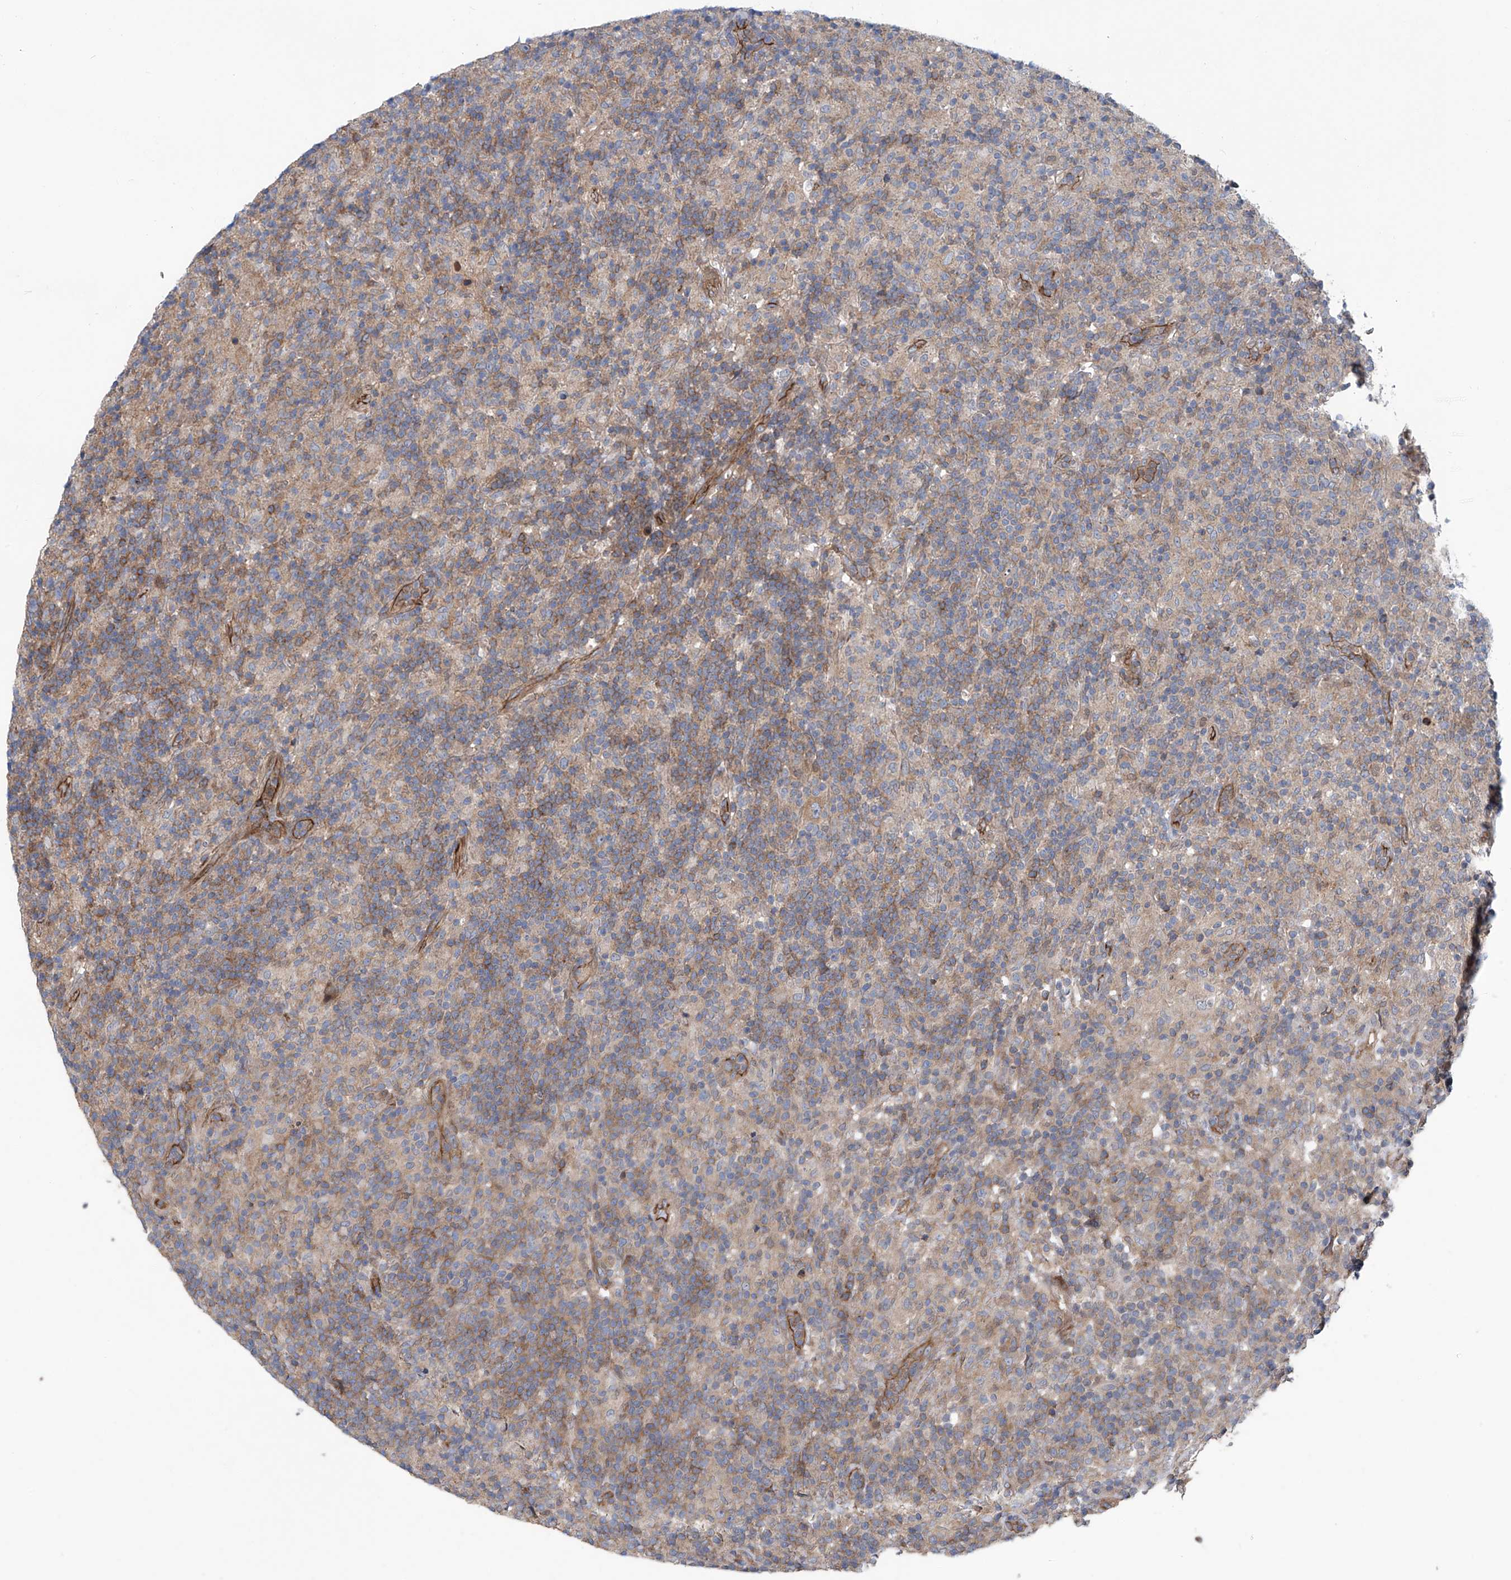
{"staining": {"intensity": "weak", "quantity": ">75%", "location": "cytoplasmic/membranous"}, "tissue": "lymphoma", "cell_type": "Tumor cells", "image_type": "cancer", "snomed": [{"axis": "morphology", "description": "Hodgkin's disease, NOS"}, {"axis": "topography", "description": "Lymph node"}], "caption": "This micrograph exhibits immunohistochemistry staining of lymphoma, with low weak cytoplasmic/membranous staining in approximately >75% of tumor cells.", "gene": "EIF2D", "patient": {"sex": "male", "age": 70}}